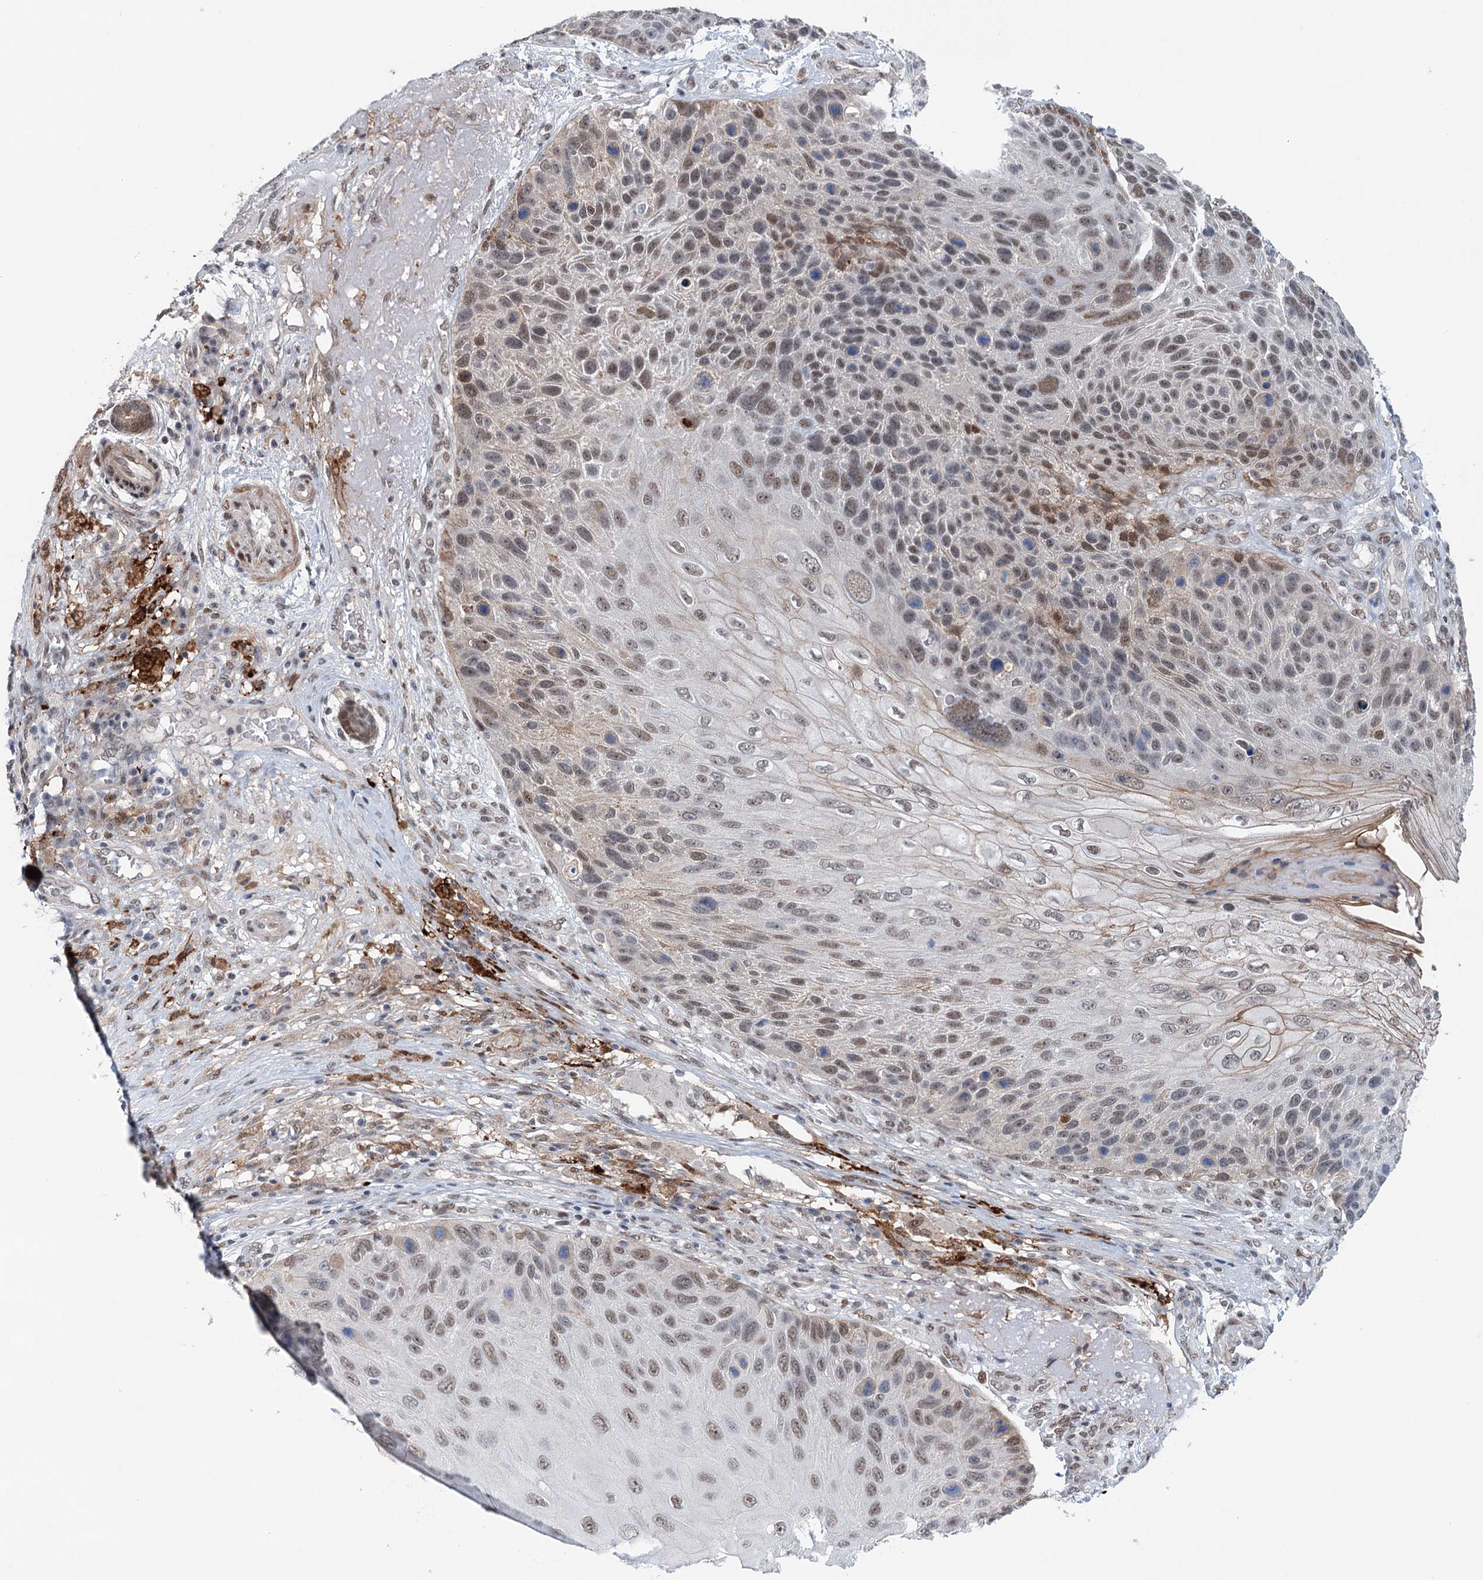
{"staining": {"intensity": "moderate", "quantity": "25%-75%", "location": "nuclear"}, "tissue": "skin cancer", "cell_type": "Tumor cells", "image_type": "cancer", "snomed": [{"axis": "morphology", "description": "Squamous cell carcinoma, NOS"}, {"axis": "topography", "description": "Skin"}], "caption": "Tumor cells show medium levels of moderate nuclear staining in approximately 25%-75% of cells in skin squamous cell carcinoma.", "gene": "FAM53A", "patient": {"sex": "female", "age": 88}}